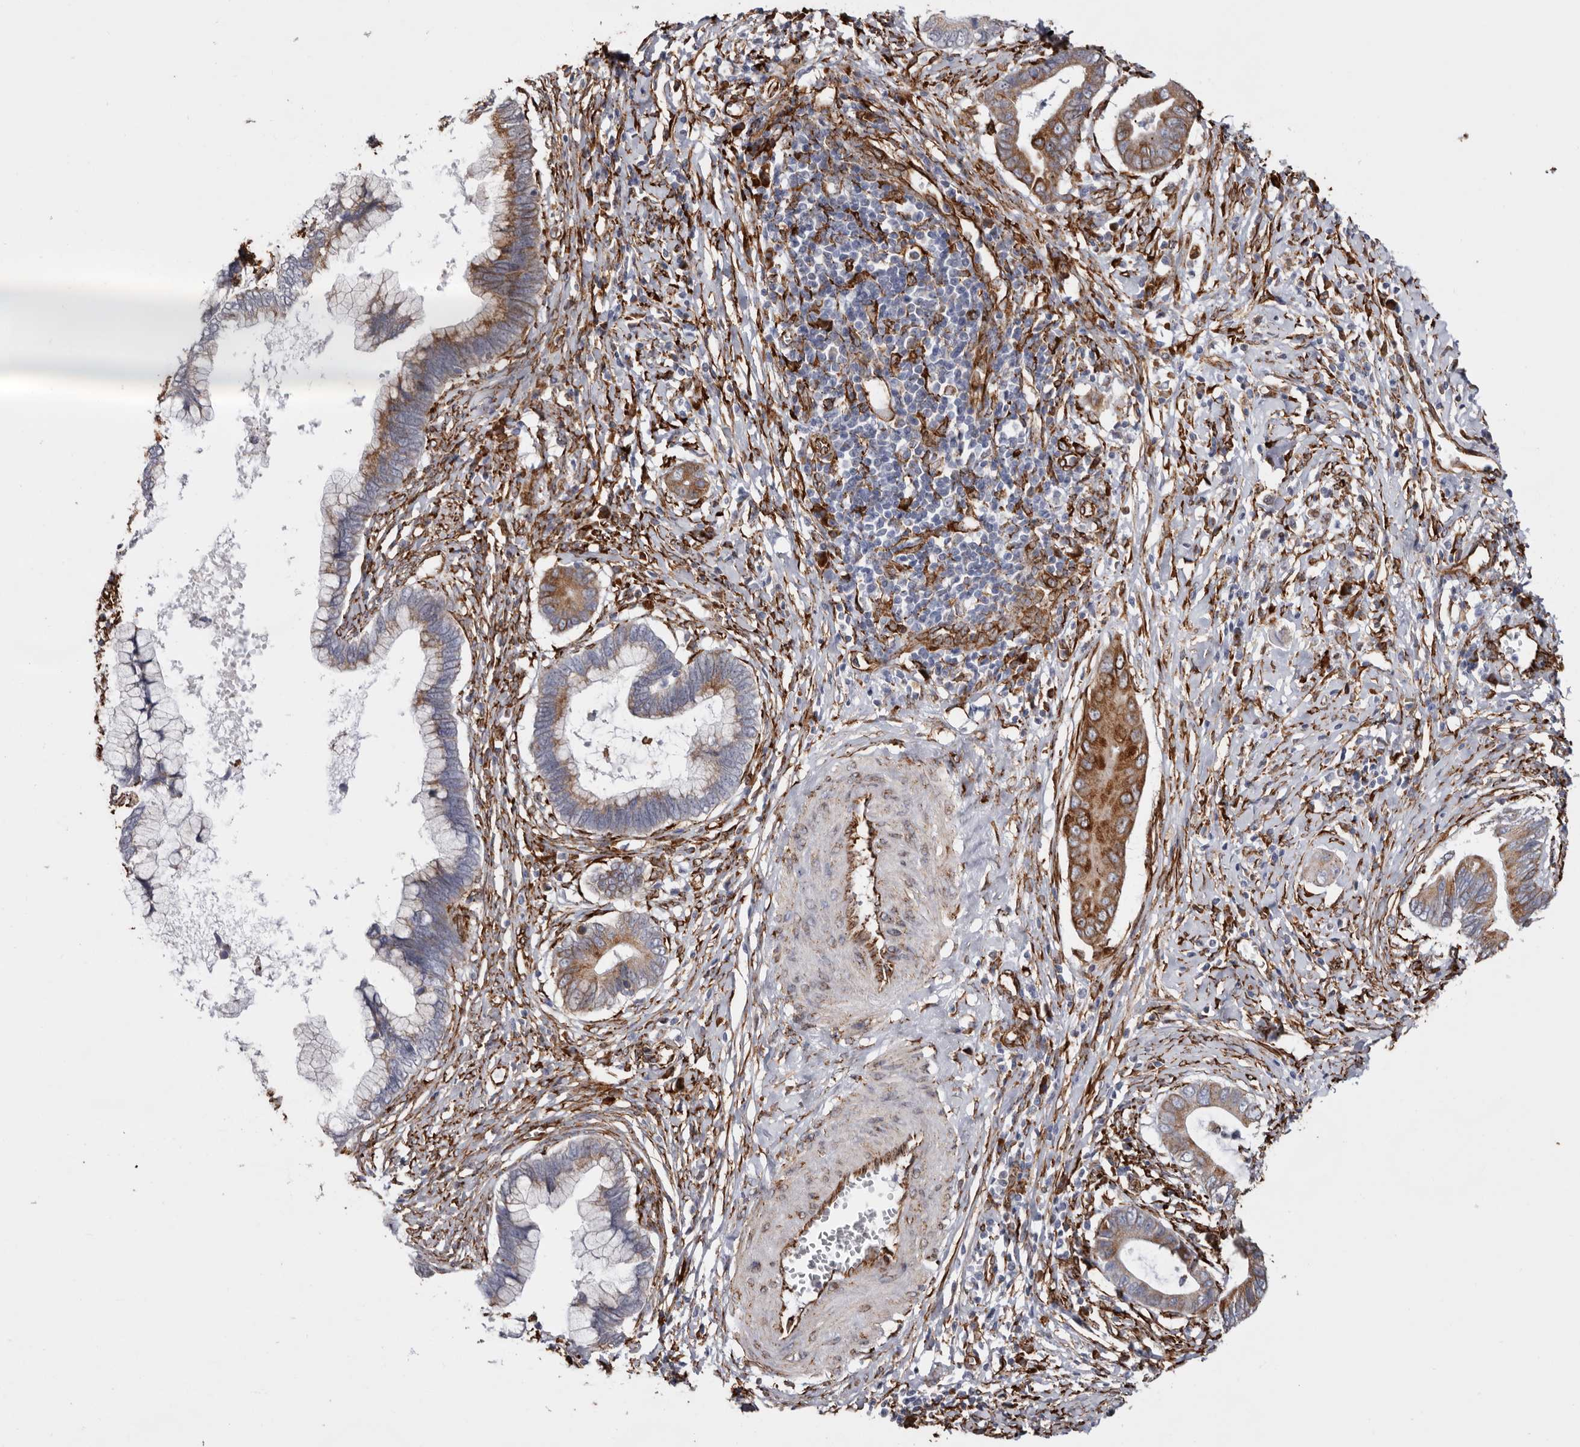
{"staining": {"intensity": "moderate", "quantity": ">75%", "location": "cytoplasmic/membranous"}, "tissue": "cervical cancer", "cell_type": "Tumor cells", "image_type": "cancer", "snomed": [{"axis": "morphology", "description": "Adenocarcinoma, NOS"}, {"axis": "topography", "description": "Cervix"}], "caption": "A high-resolution photomicrograph shows immunohistochemistry staining of cervical adenocarcinoma, which demonstrates moderate cytoplasmic/membranous staining in about >75% of tumor cells.", "gene": "SEMA3E", "patient": {"sex": "female", "age": 44}}